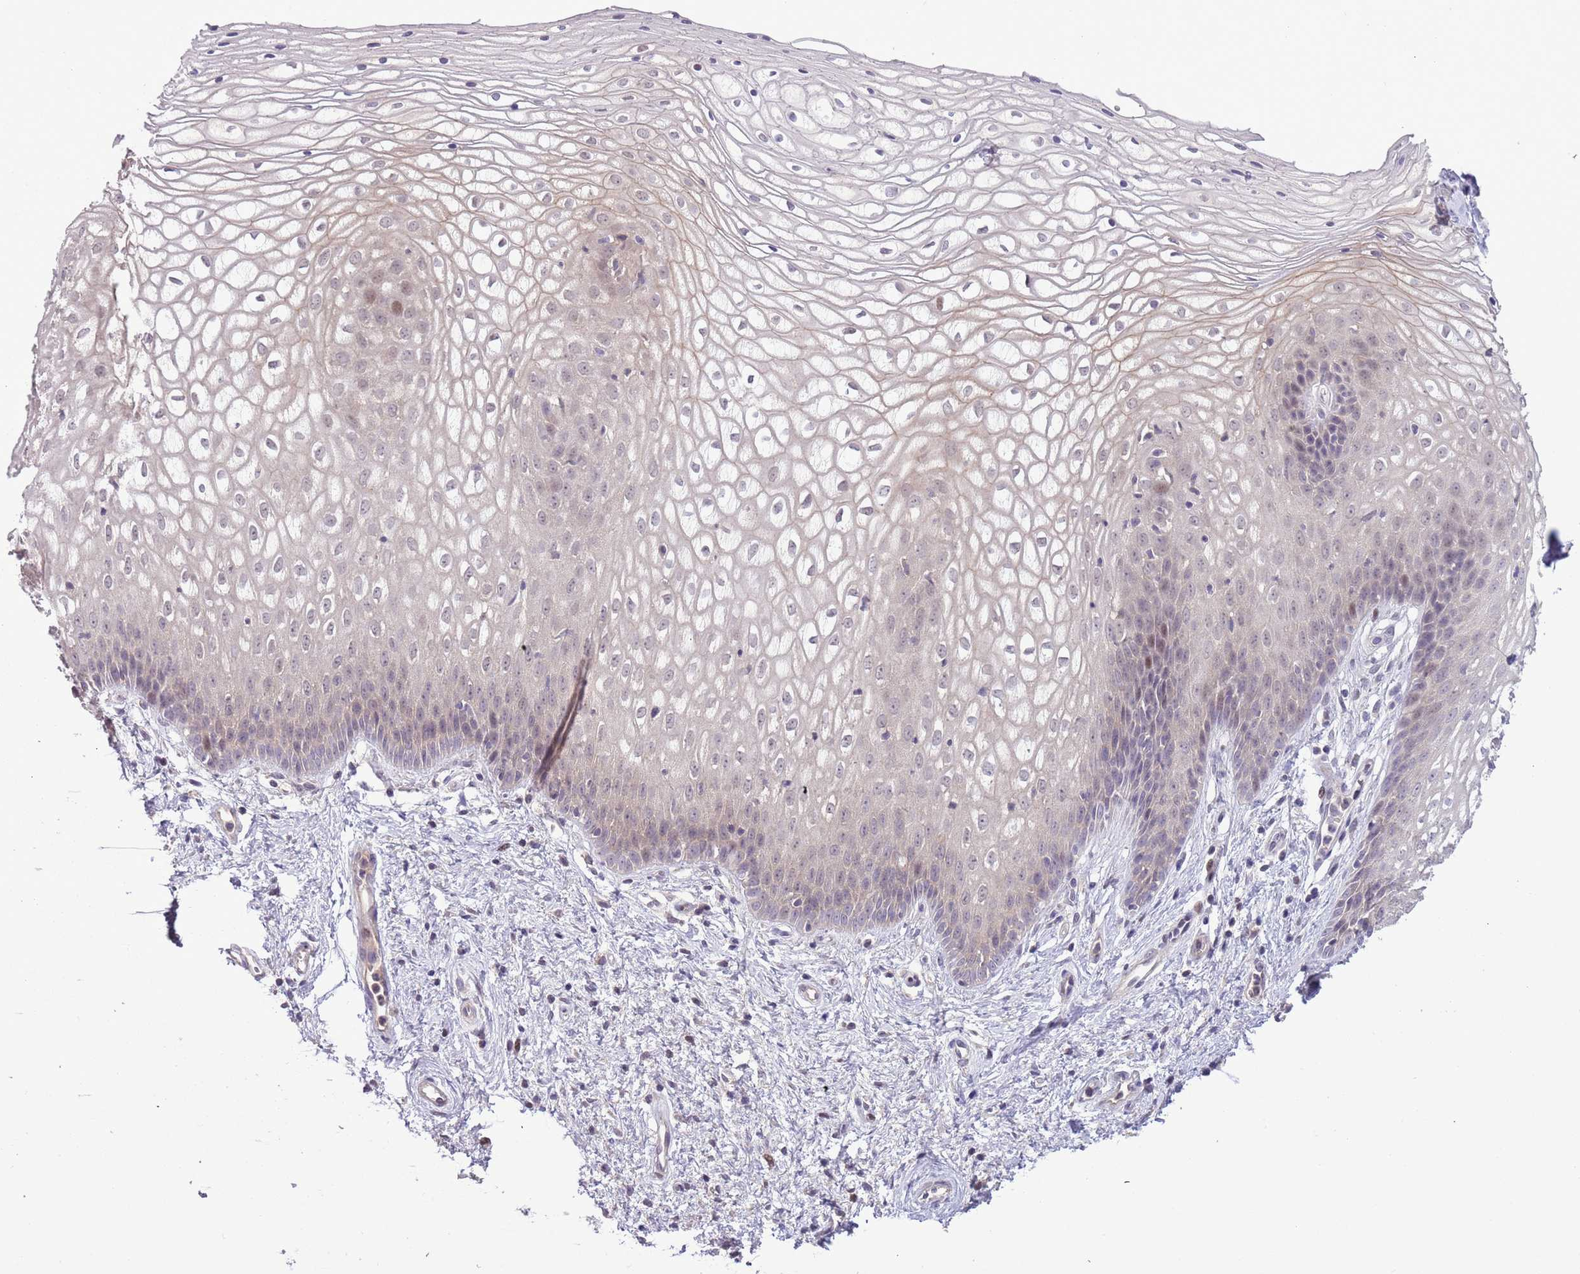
{"staining": {"intensity": "negative", "quantity": "none", "location": "none"}, "tissue": "vagina", "cell_type": "Squamous epithelial cells", "image_type": "normal", "snomed": [{"axis": "morphology", "description": "Normal tissue, NOS"}, {"axis": "topography", "description": "Vagina"}], "caption": "High power microscopy image of an IHC histopathology image of unremarkable vagina, revealing no significant staining in squamous epithelial cells. (DAB immunohistochemistry (IHC) visualized using brightfield microscopy, high magnification).", "gene": "SHROOM3", "patient": {"sex": "female", "age": 34}}